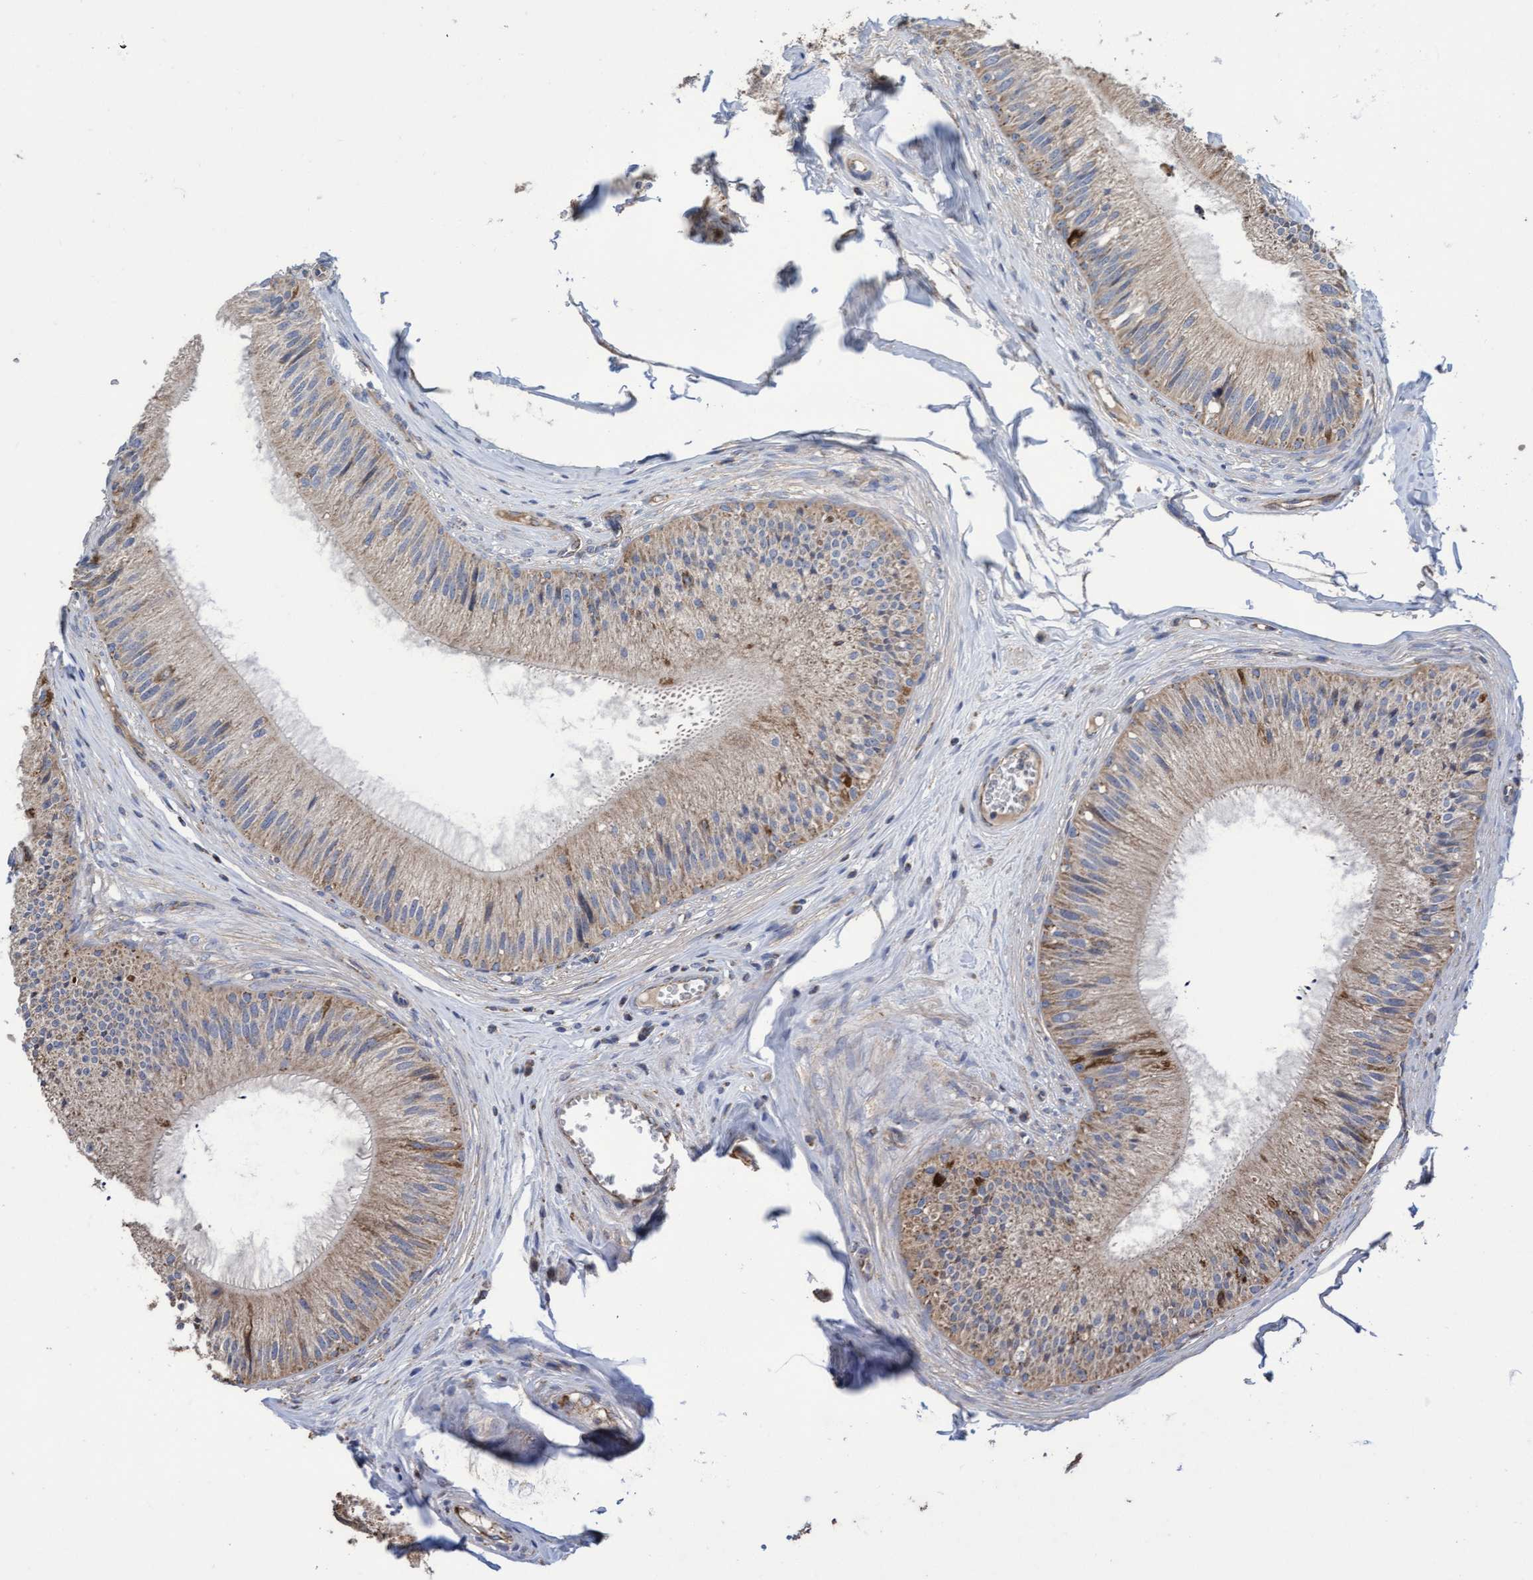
{"staining": {"intensity": "moderate", "quantity": ">75%", "location": "cytoplasmic/membranous"}, "tissue": "epididymis", "cell_type": "Glandular cells", "image_type": "normal", "snomed": [{"axis": "morphology", "description": "Normal tissue, NOS"}, {"axis": "topography", "description": "Epididymis"}], "caption": "Immunohistochemistry (IHC) staining of unremarkable epididymis, which reveals medium levels of moderate cytoplasmic/membranous positivity in about >75% of glandular cells indicating moderate cytoplasmic/membranous protein positivity. The staining was performed using DAB (3,3'-diaminobenzidine) (brown) for protein detection and nuclei were counterstained in hematoxylin (blue).", "gene": "COBL", "patient": {"sex": "male", "age": 31}}